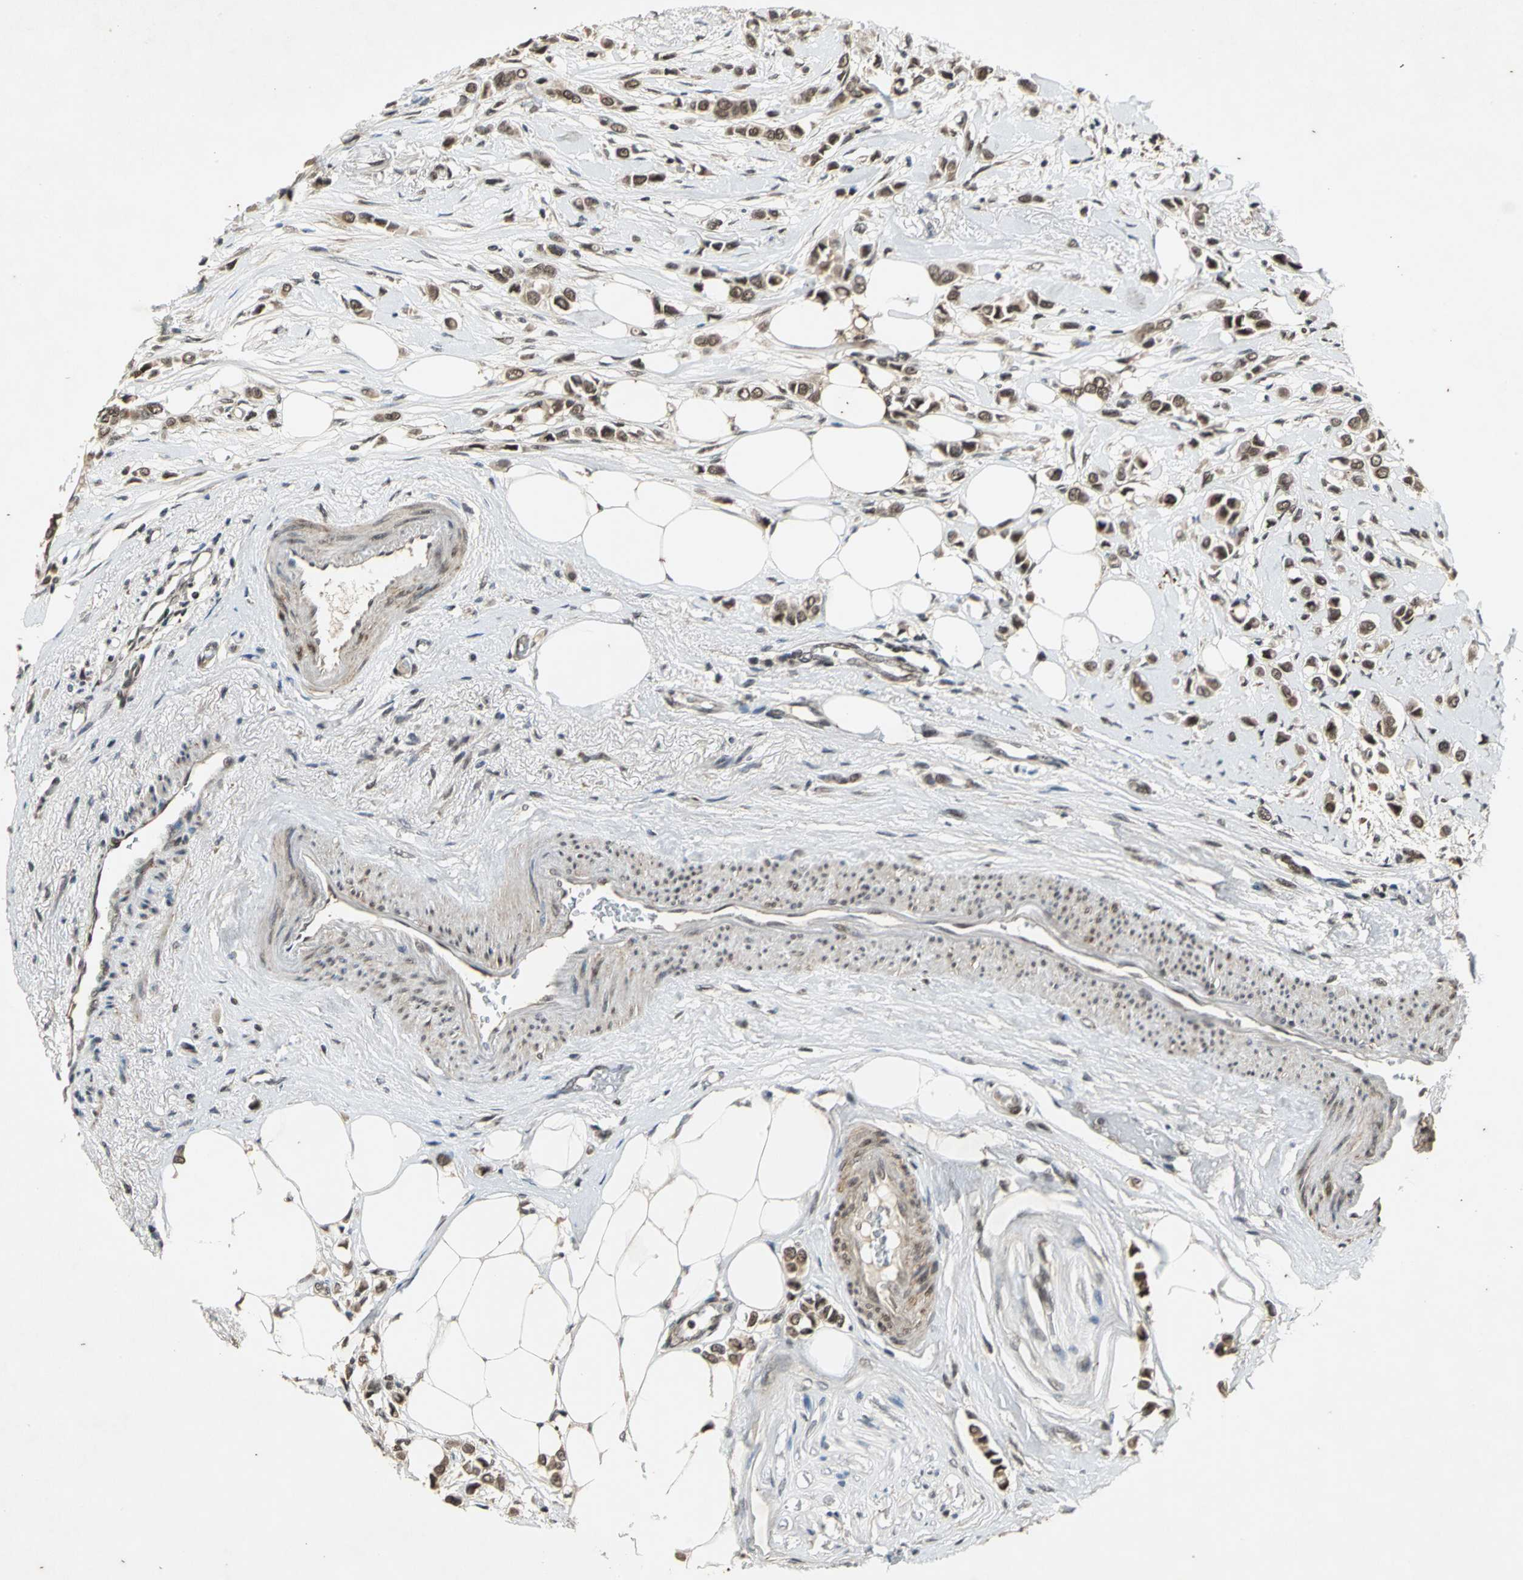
{"staining": {"intensity": "strong", "quantity": ">75%", "location": "nuclear"}, "tissue": "breast cancer", "cell_type": "Tumor cells", "image_type": "cancer", "snomed": [{"axis": "morphology", "description": "Lobular carcinoma"}, {"axis": "topography", "description": "Breast"}], "caption": "Strong nuclear positivity for a protein is appreciated in about >75% of tumor cells of breast cancer (lobular carcinoma) using immunohistochemistry (IHC).", "gene": "NOTCH3", "patient": {"sex": "female", "age": 51}}